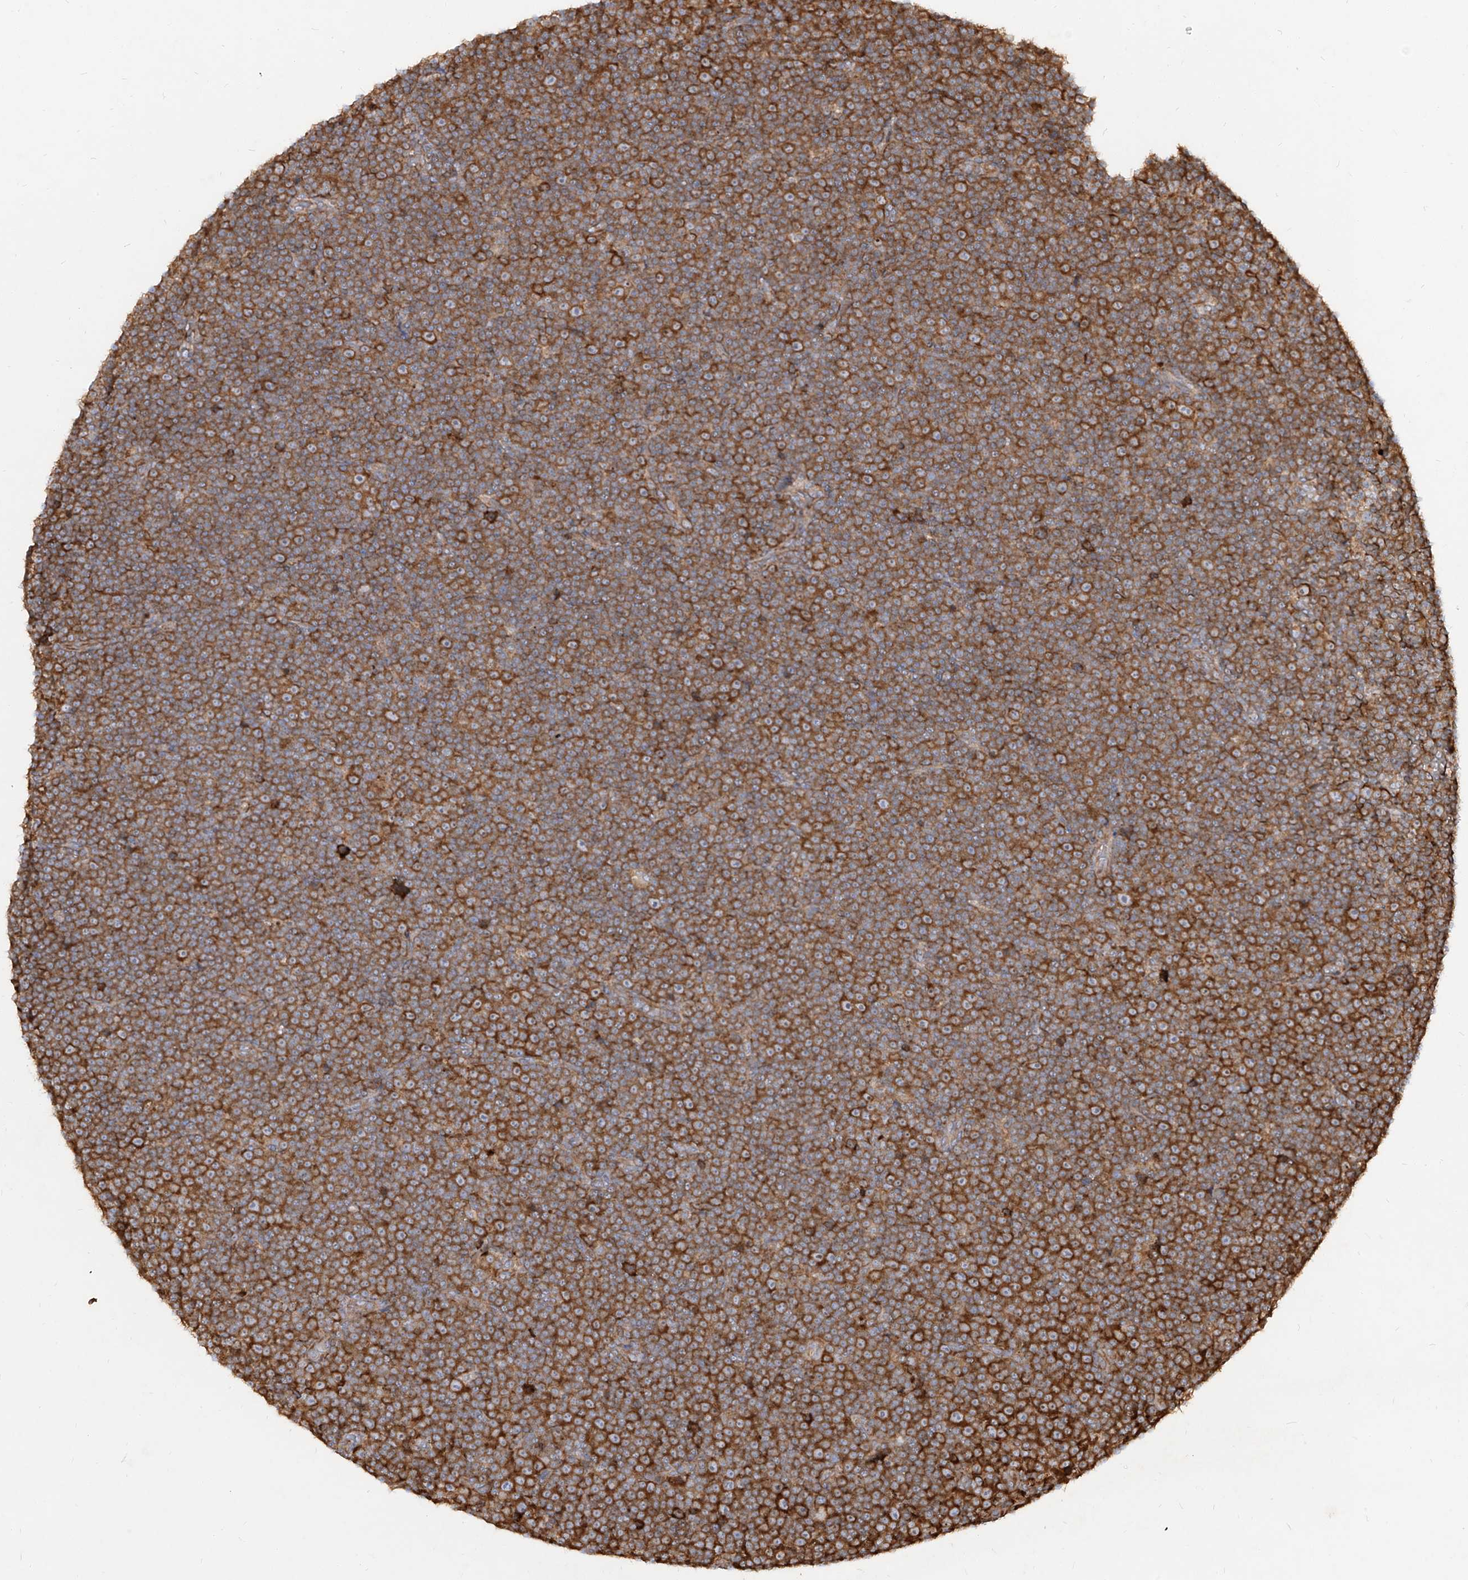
{"staining": {"intensity": "strong", "quantity": ">75%", "location": "cytoplasmic/membranous"}, "tissue": "lymphoma", "cell_type": "Tumor cells", "image_type": "cancer", "snomed": [{"axis": "morphology", "description": "Malignant lymphoma, non-Hodgkin's type, Low grade"}, {"axis": "topography", "description": "Lymph node"}], "caption": "A histopathology image of low-grade malignant lymphoma, non-Hodgkin's type stained for a protein reveals strong cytoplasmic/membranous brown staining in tumor cells. (brown staining indicates protein expression, while blue staining denotes nuclei).", "gene": "RPS25", "patient": {"sex": "female", "age": 67}}